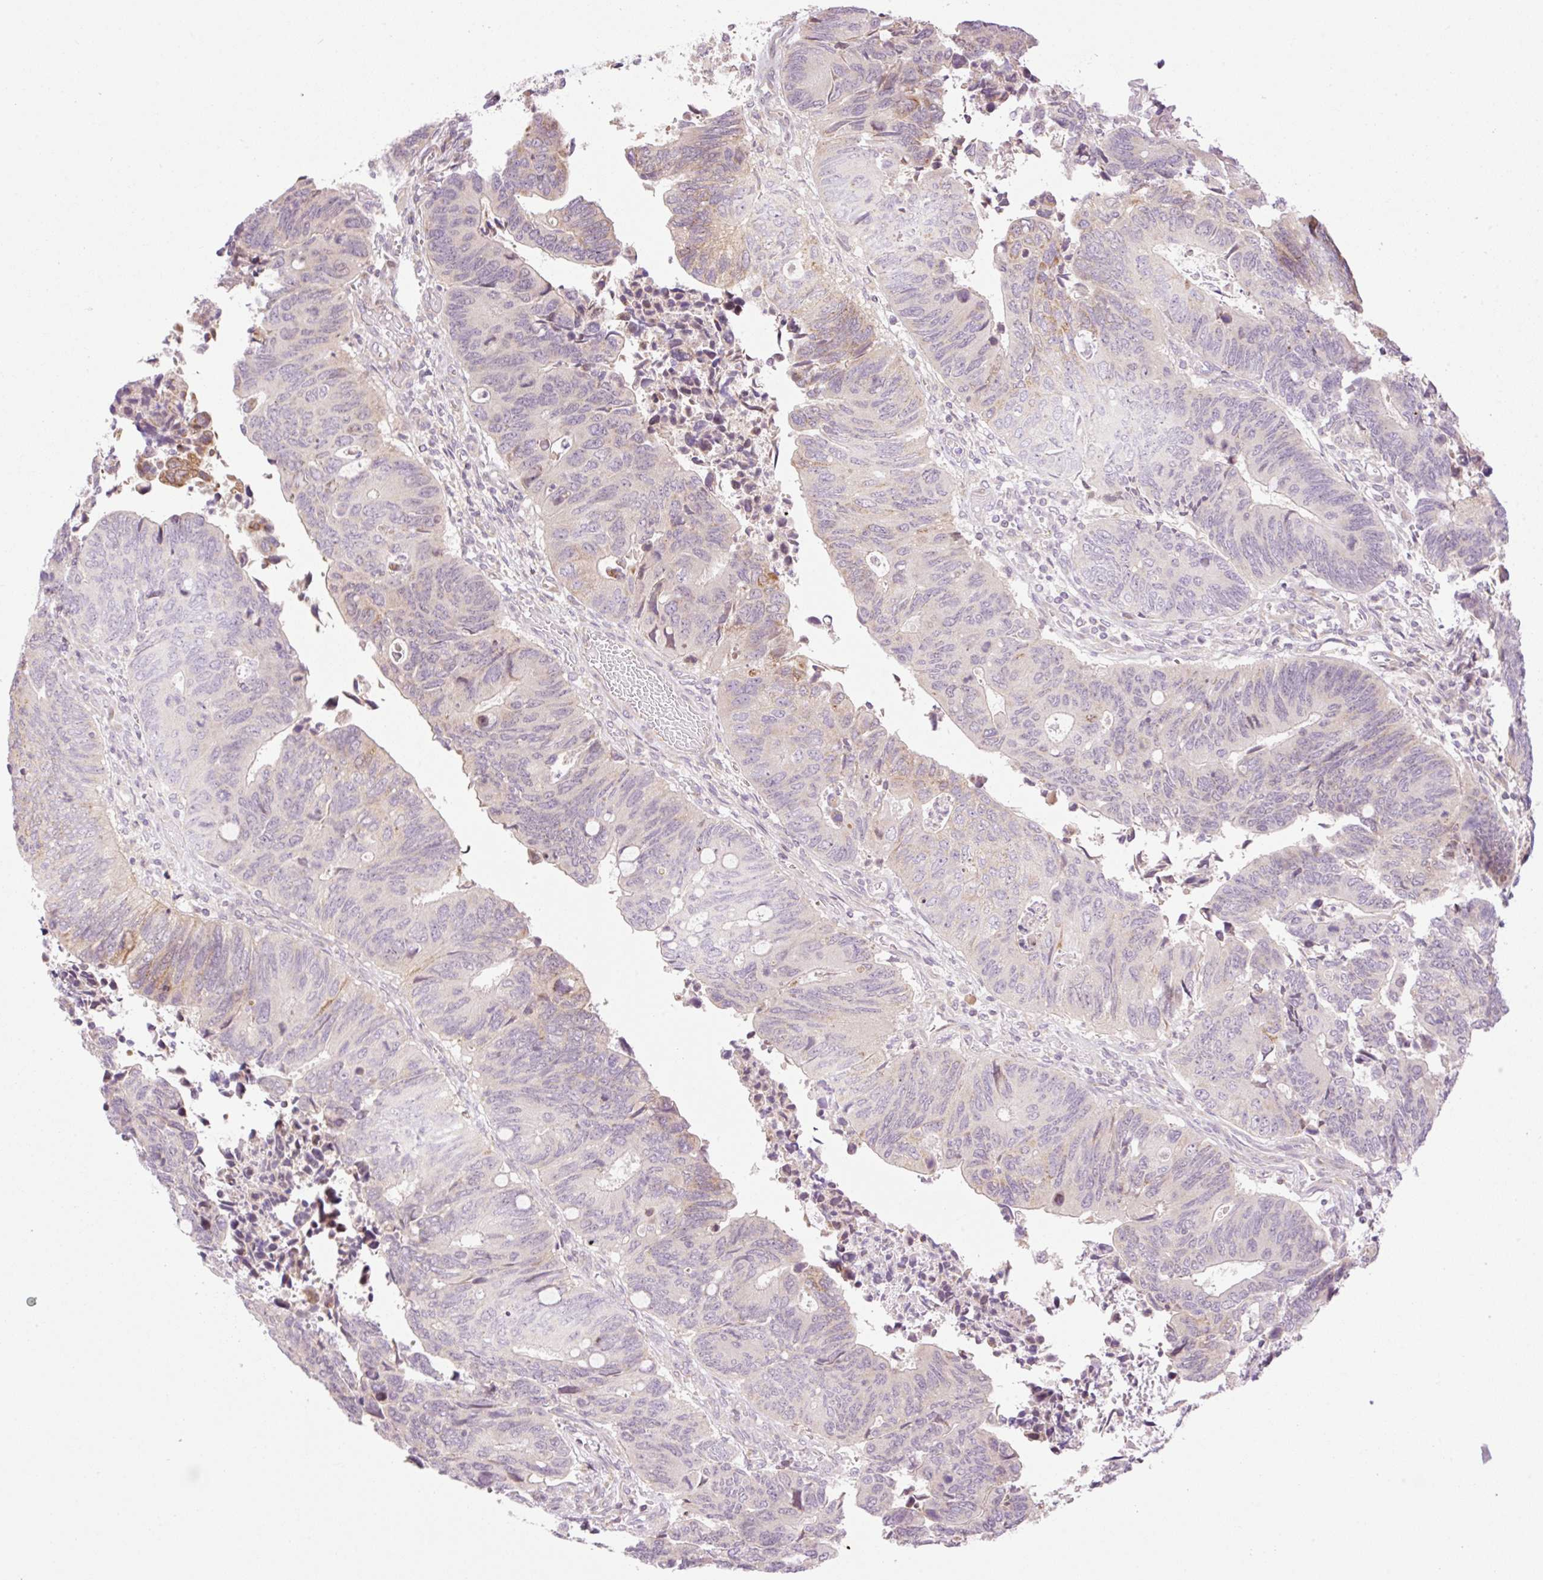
{"staining": {"intensity": "weak", "quantity": "<25%", "location": "cytoplasmic/membranous"}, "tissue": "colorectal cancer", "cell_type": "Tumor cells", "image_type": "cancer", "snomed": [{"axis": "morphology", "description": "Adenocarcinoma, NOS"}, {"axis": "topography", "description": "Colon"}], "caption": "An immunohistochemistry (IHC) photomicrograph of adenocarcinoma (colorectal) is shown. There is no staining in tumor cells of adenocarcinoma (colorectal).", "gene": "ZNF394", "patient": {"sex": "male", "age": 87}}